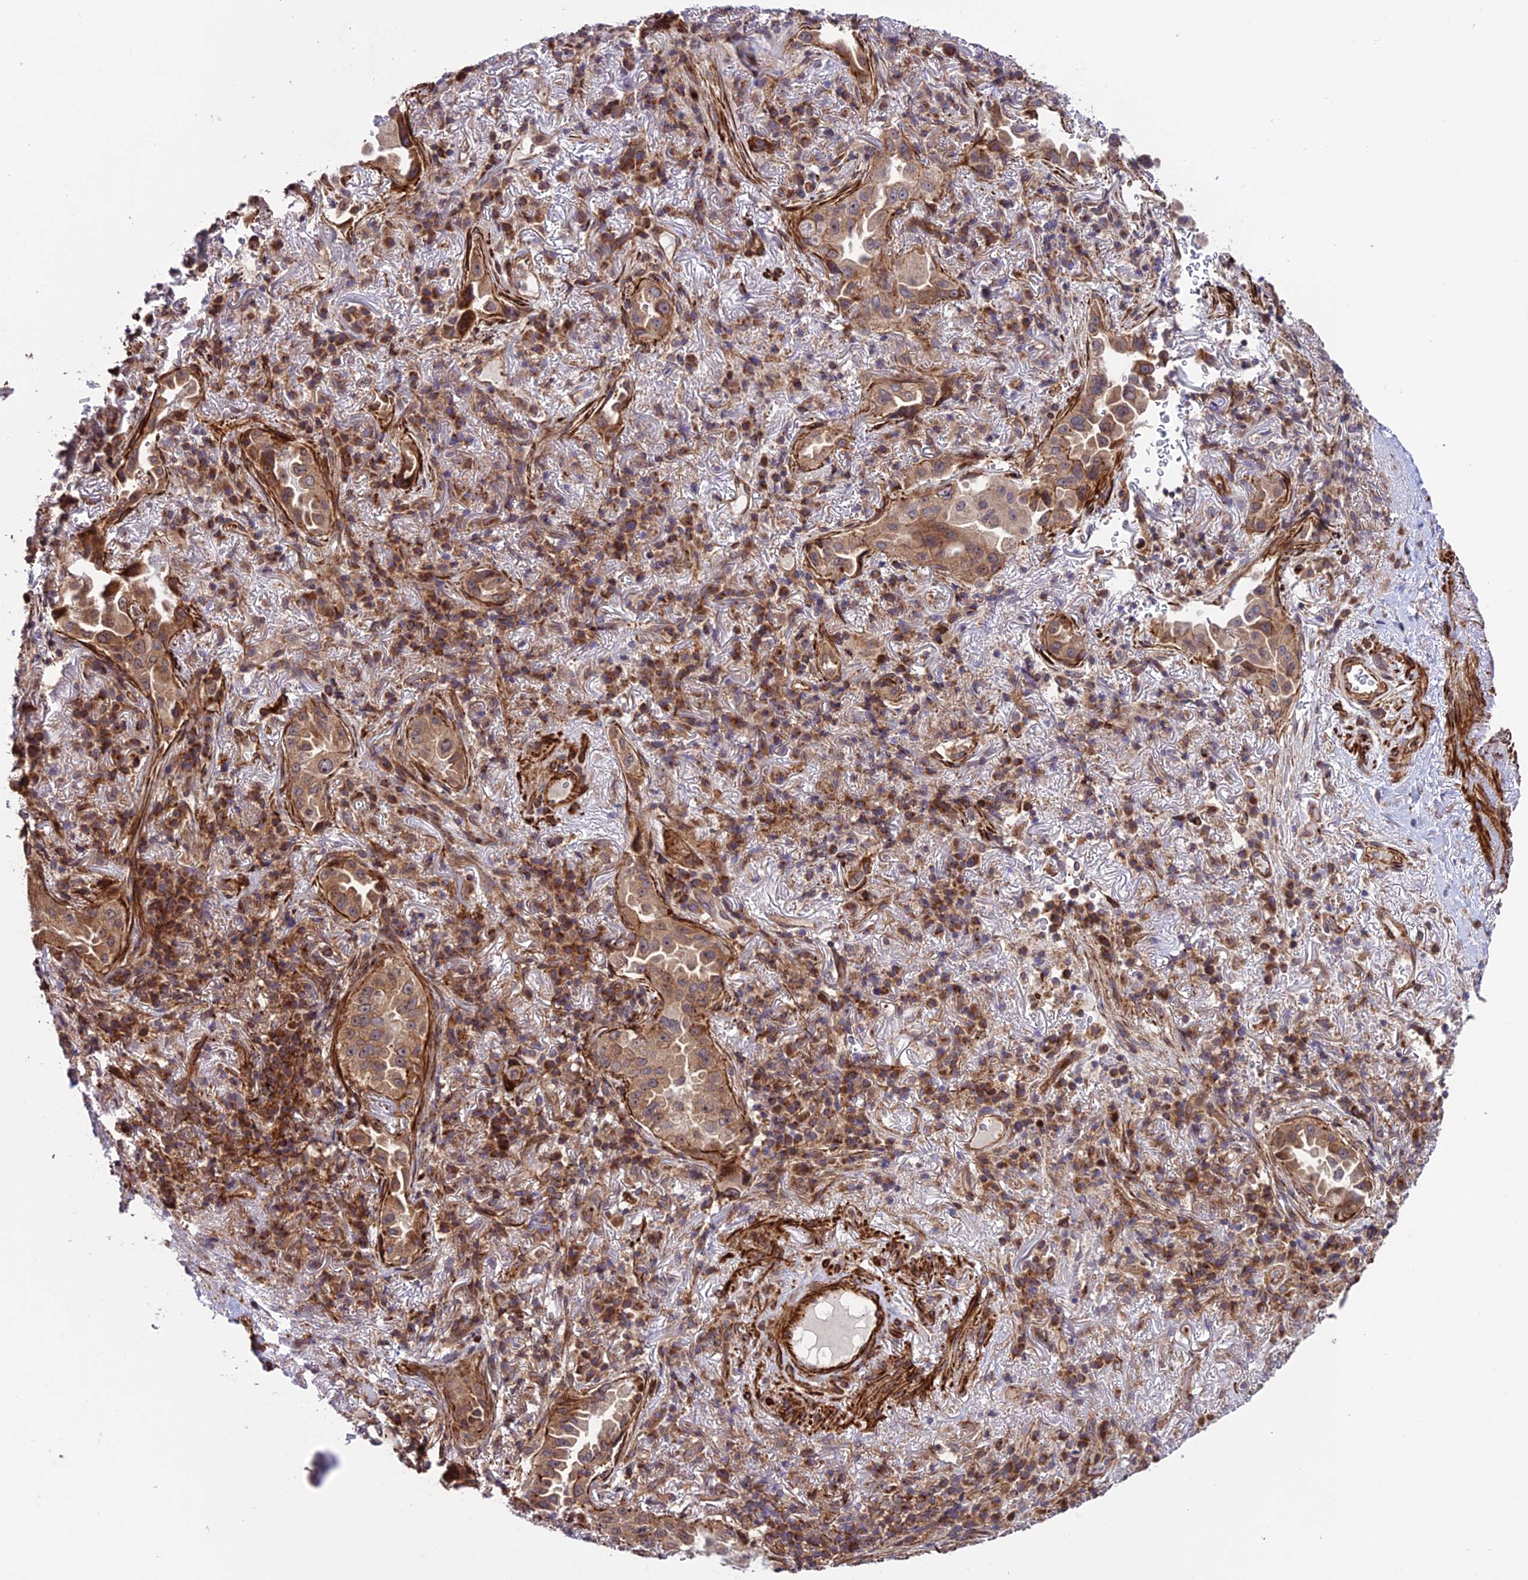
{"staining": {"intensity": "moderate", "quantity": ">75%", "location": "cytoplasmic/membranous"}, "tissue": "lung cancer", "cell_type": "Tumor cells", "image_type": "cancer", "snomed": [{"axis": "morphology", "description": "Adenocarcinoma, NOS"}, {"axis": "topography", "description": "Lung"}], "caption": "IHC histopathology image of human lung adenocarcinoma stained for a protein (brown), which displays medium levels of moderate cytoplasmic/membranous expression in about >75% of tumor cells.", "gene": "TNIP3", "patient": {"sex": "female", "age": 69}}